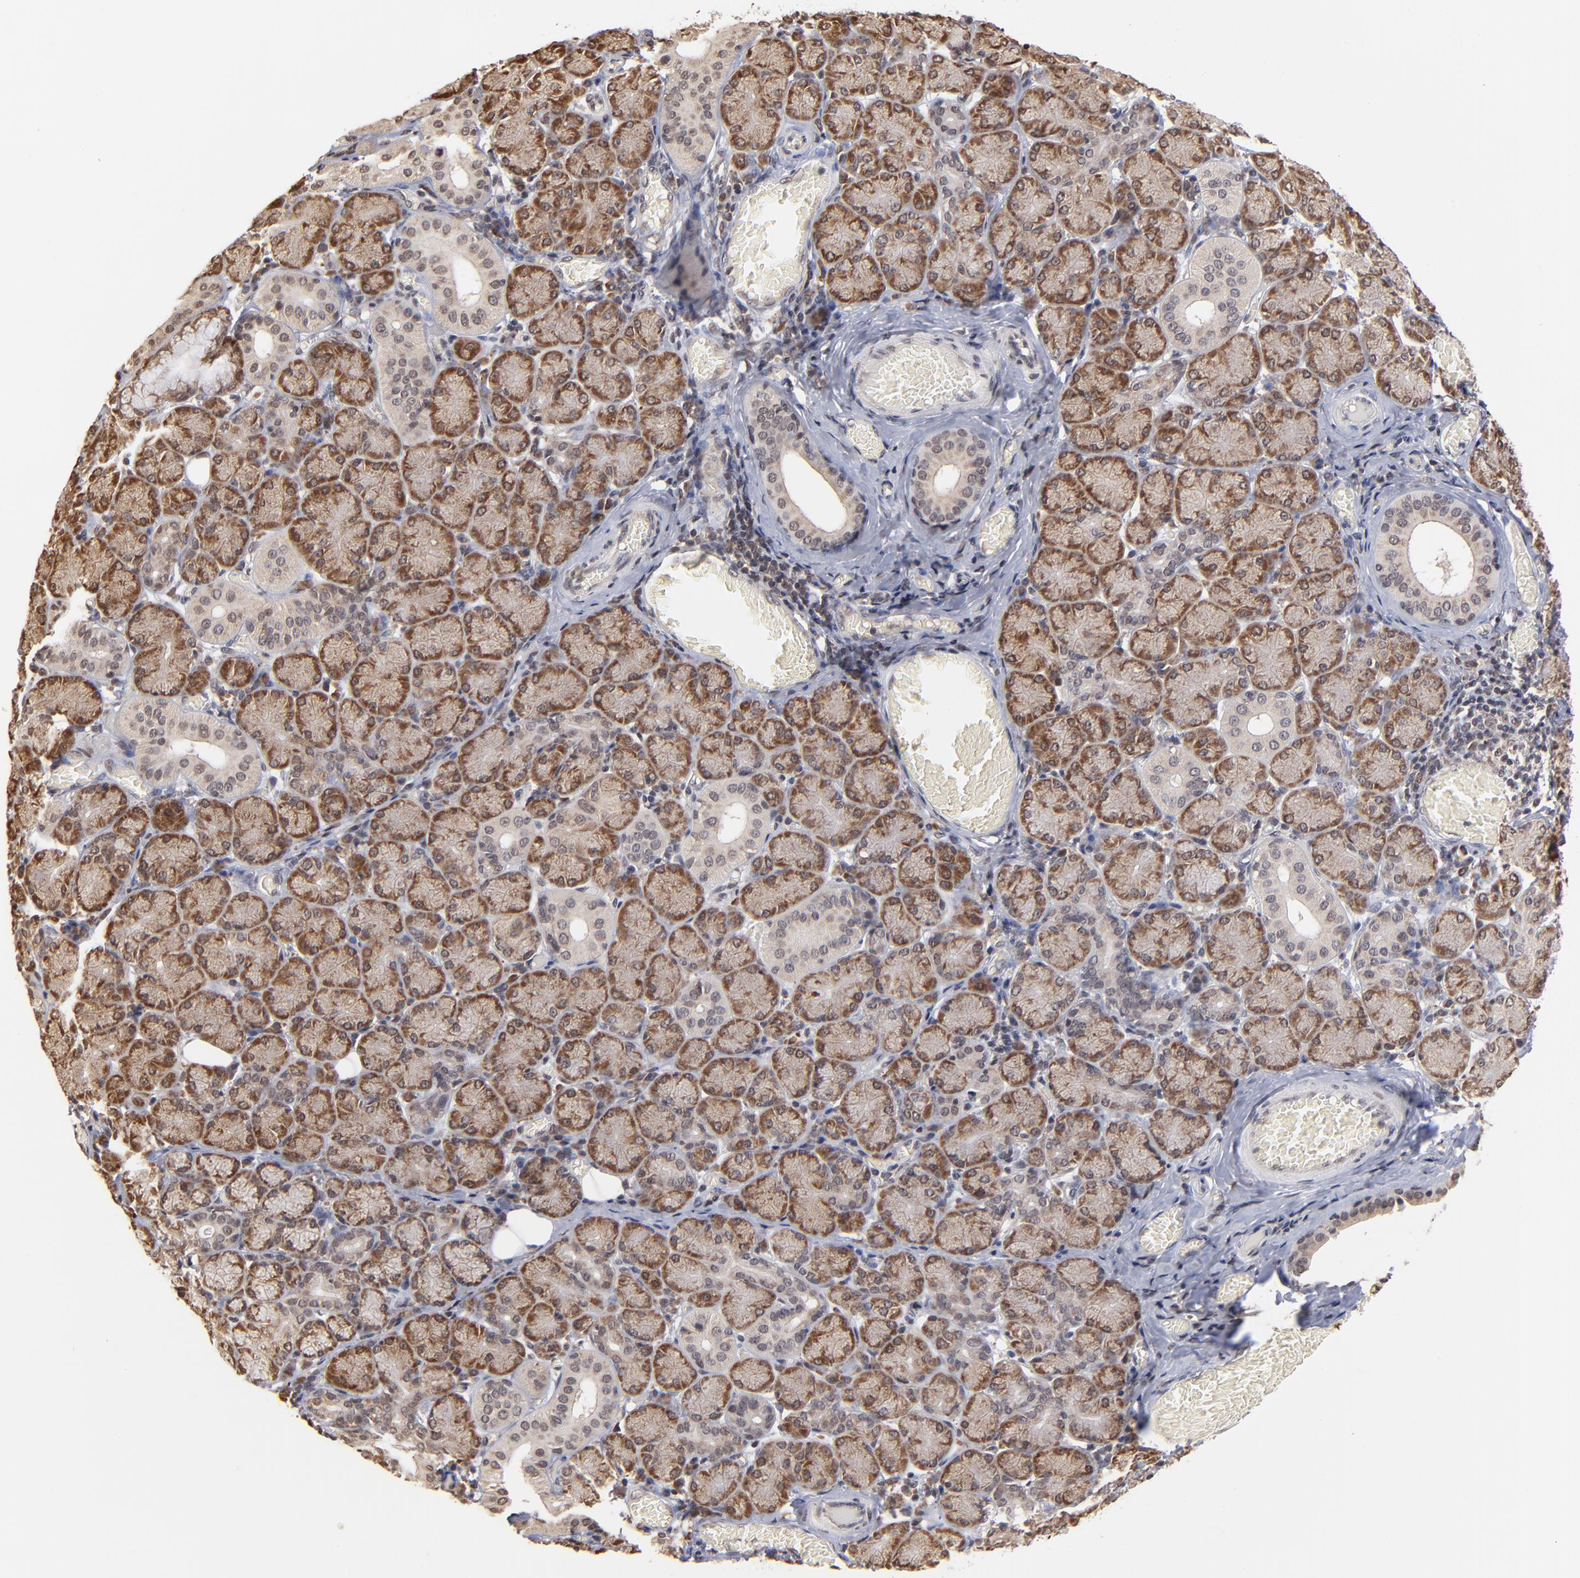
{"staining": {"intensity": "moderate", "quantity": ">75%", "location": "cytoplasmic/membranous"}, "tissue": "salivary gland", "cell_type": "Glandular cells", "image_type": "normal", "snomed": [{"axis": "morphology", "description": "Normal tissue, NOS"}, {"axis": "topography", "description": "Salivary gland"}], "caption": "Moderate cytoplasmic/membranous staining for a protein is identified in approximately >75% of glandular cells of normal salivary gland using IHC.", "gene": "BRPF1", "patient": {"sex": "female", "age": 24}}